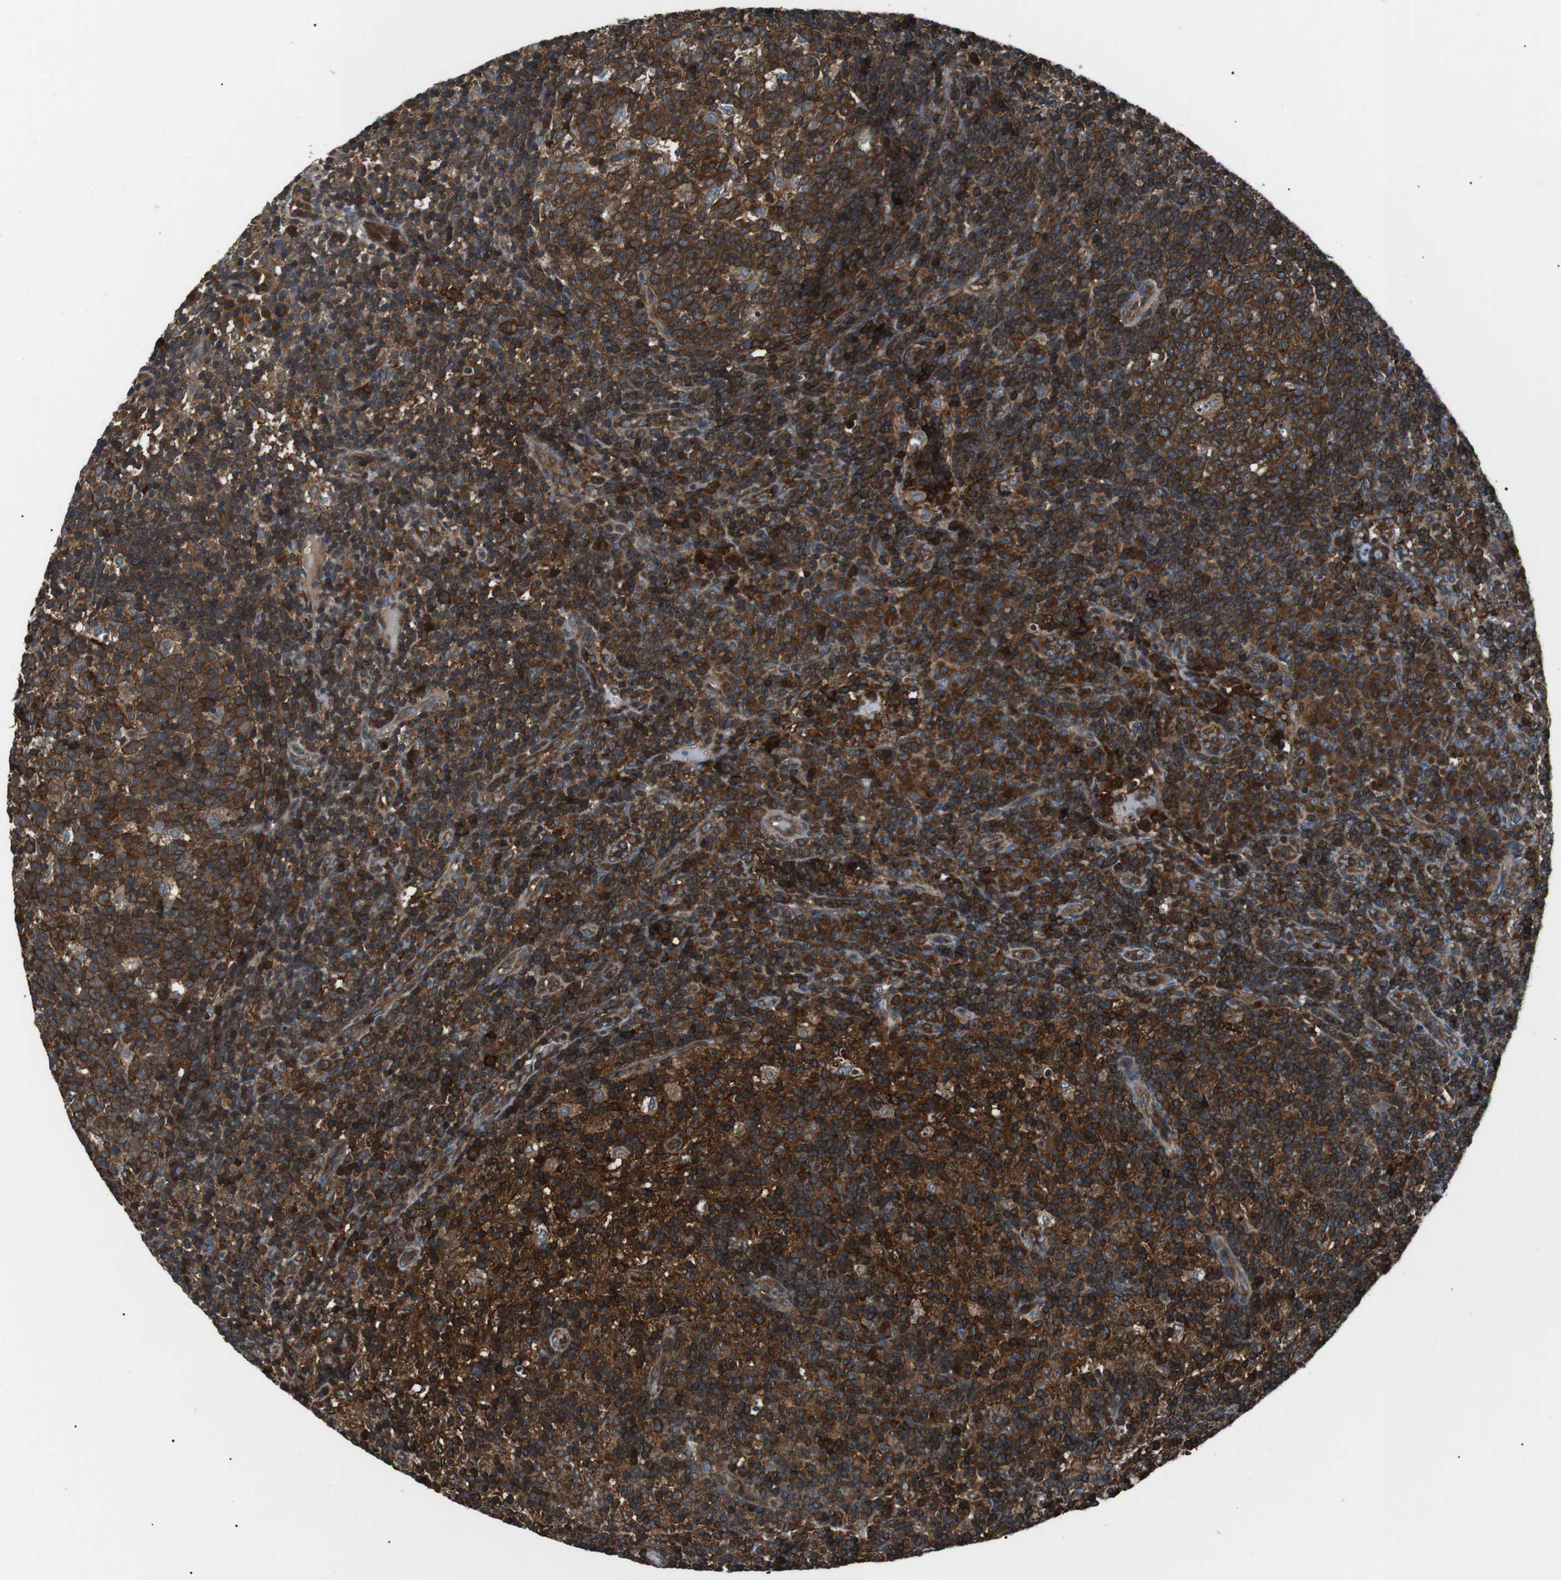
{"staining": {"intensity": "strong", "quantity": ">75%", "location": "cytoplasmic/membranous"}, "tissue": "lymph node", "cell_type": "Germinal center cells", "image_type": "normal", "snomed": [{"axis": "morphology", "description": "Normal tissue, NOS"}, {"axis": "morphology", "description": "Inflammation, NOS"}, {"axis": "topography", "description": "Lymph node"}], "caption": "The immunohistochemical stain highlights strong cytoplasmic/membranous expression in germinal center cells of unremarkable lymph node. Nuclei are stained in blue.", "gene": "GPR161", "patient": {"sex": "male", "age": 55}}